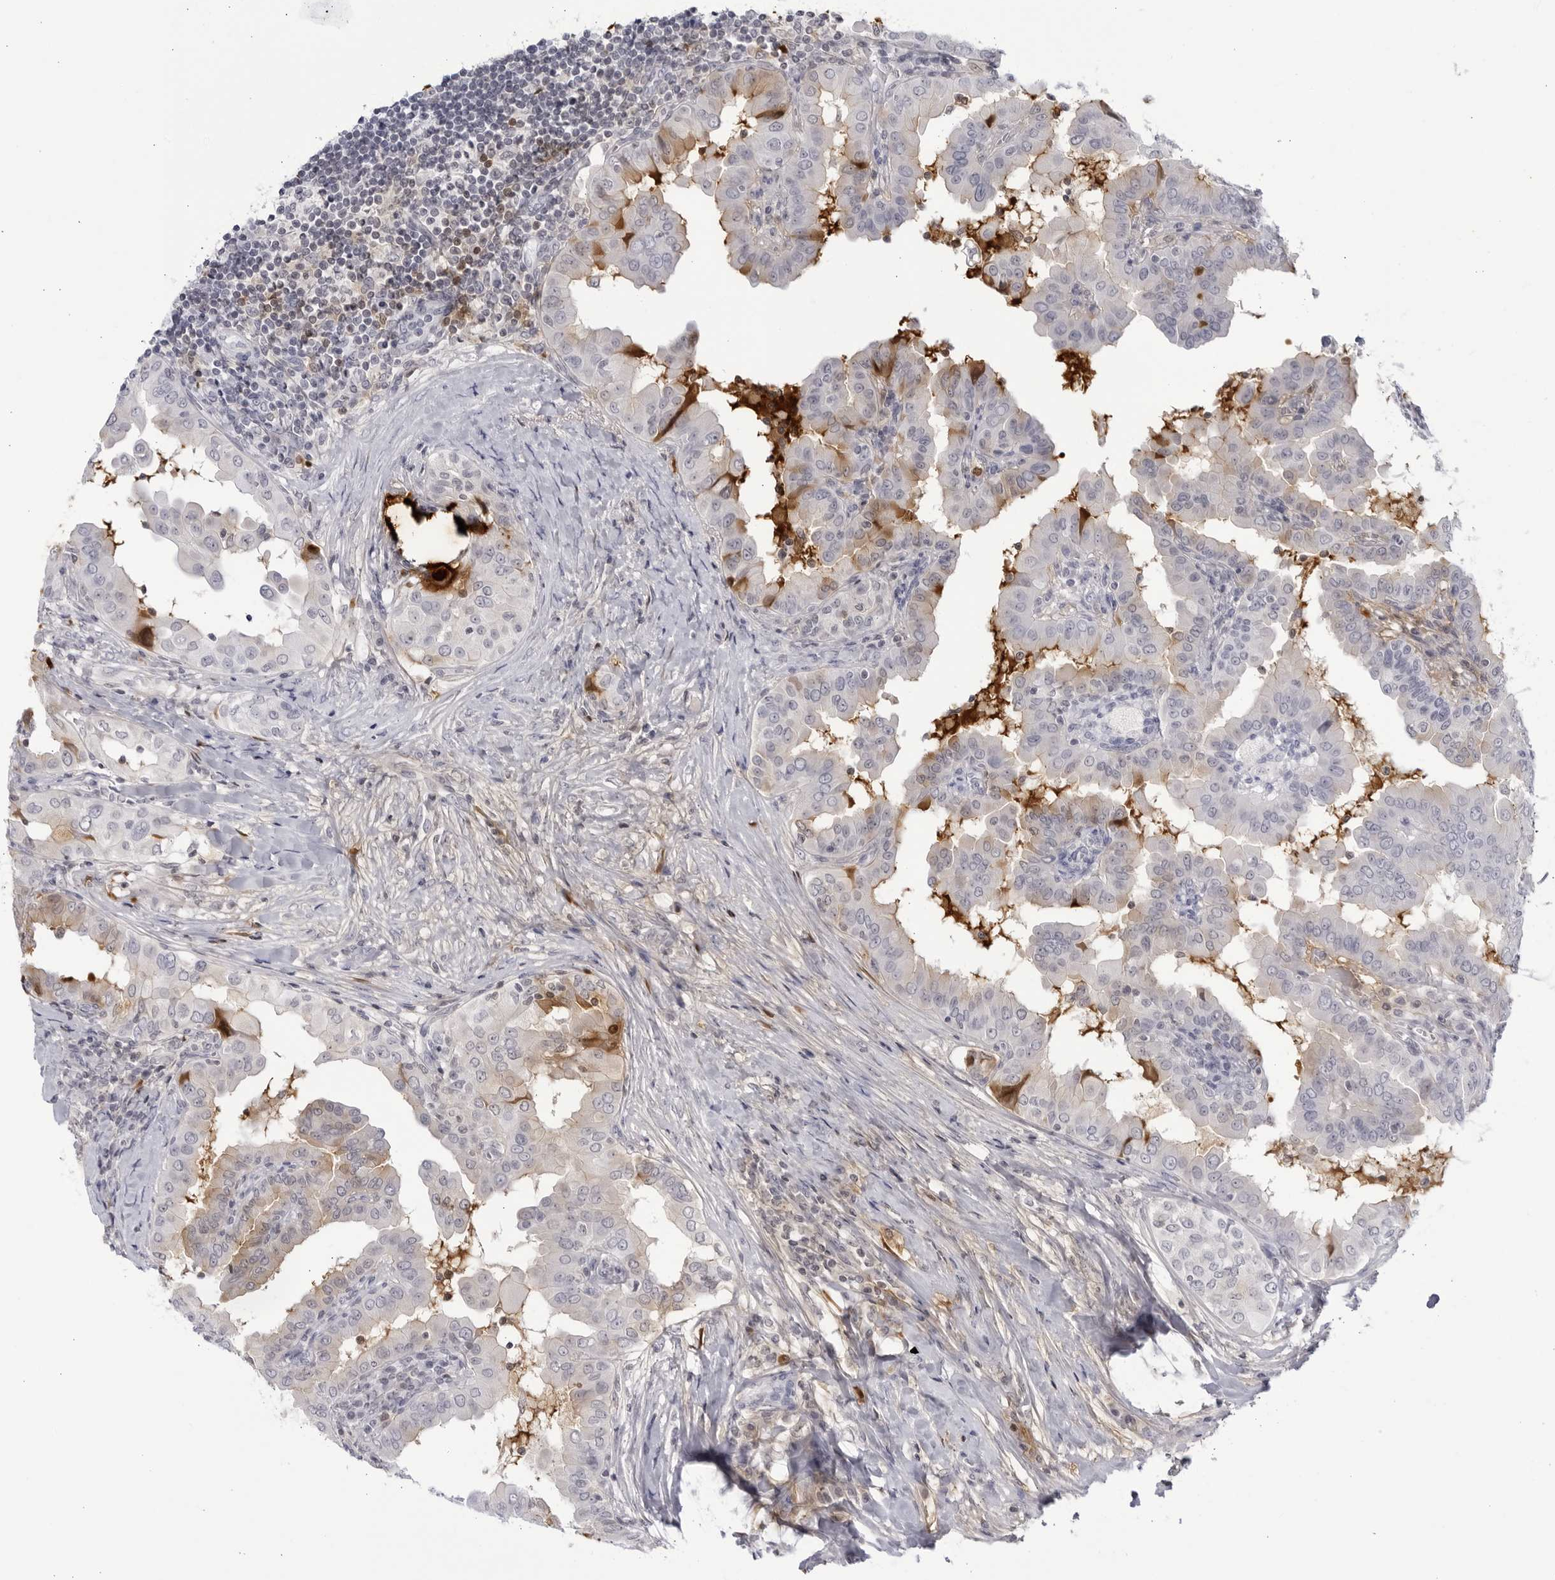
{"staining": {"intensity": "weak", "quantity": "<25%", "location": "cytoplasmic/membranous"}, "tissue": "thyroid cancer", "cell_type": "Tumor cells", "image_type": "cancer", "snomed": [{"axis": "morphology", "description": "Papillary adenocarcinoma, NOS"}, {"axis": "topography", "description": "Thyroid gland"}], "caption": "A micrograph of human thyroid cancer is negative for staining in tumor cells. (DAB immunohistochemistry (IHC), high magnification).", "gene": "CNBD1", "patient": {"sex": "male", "age": 33}}